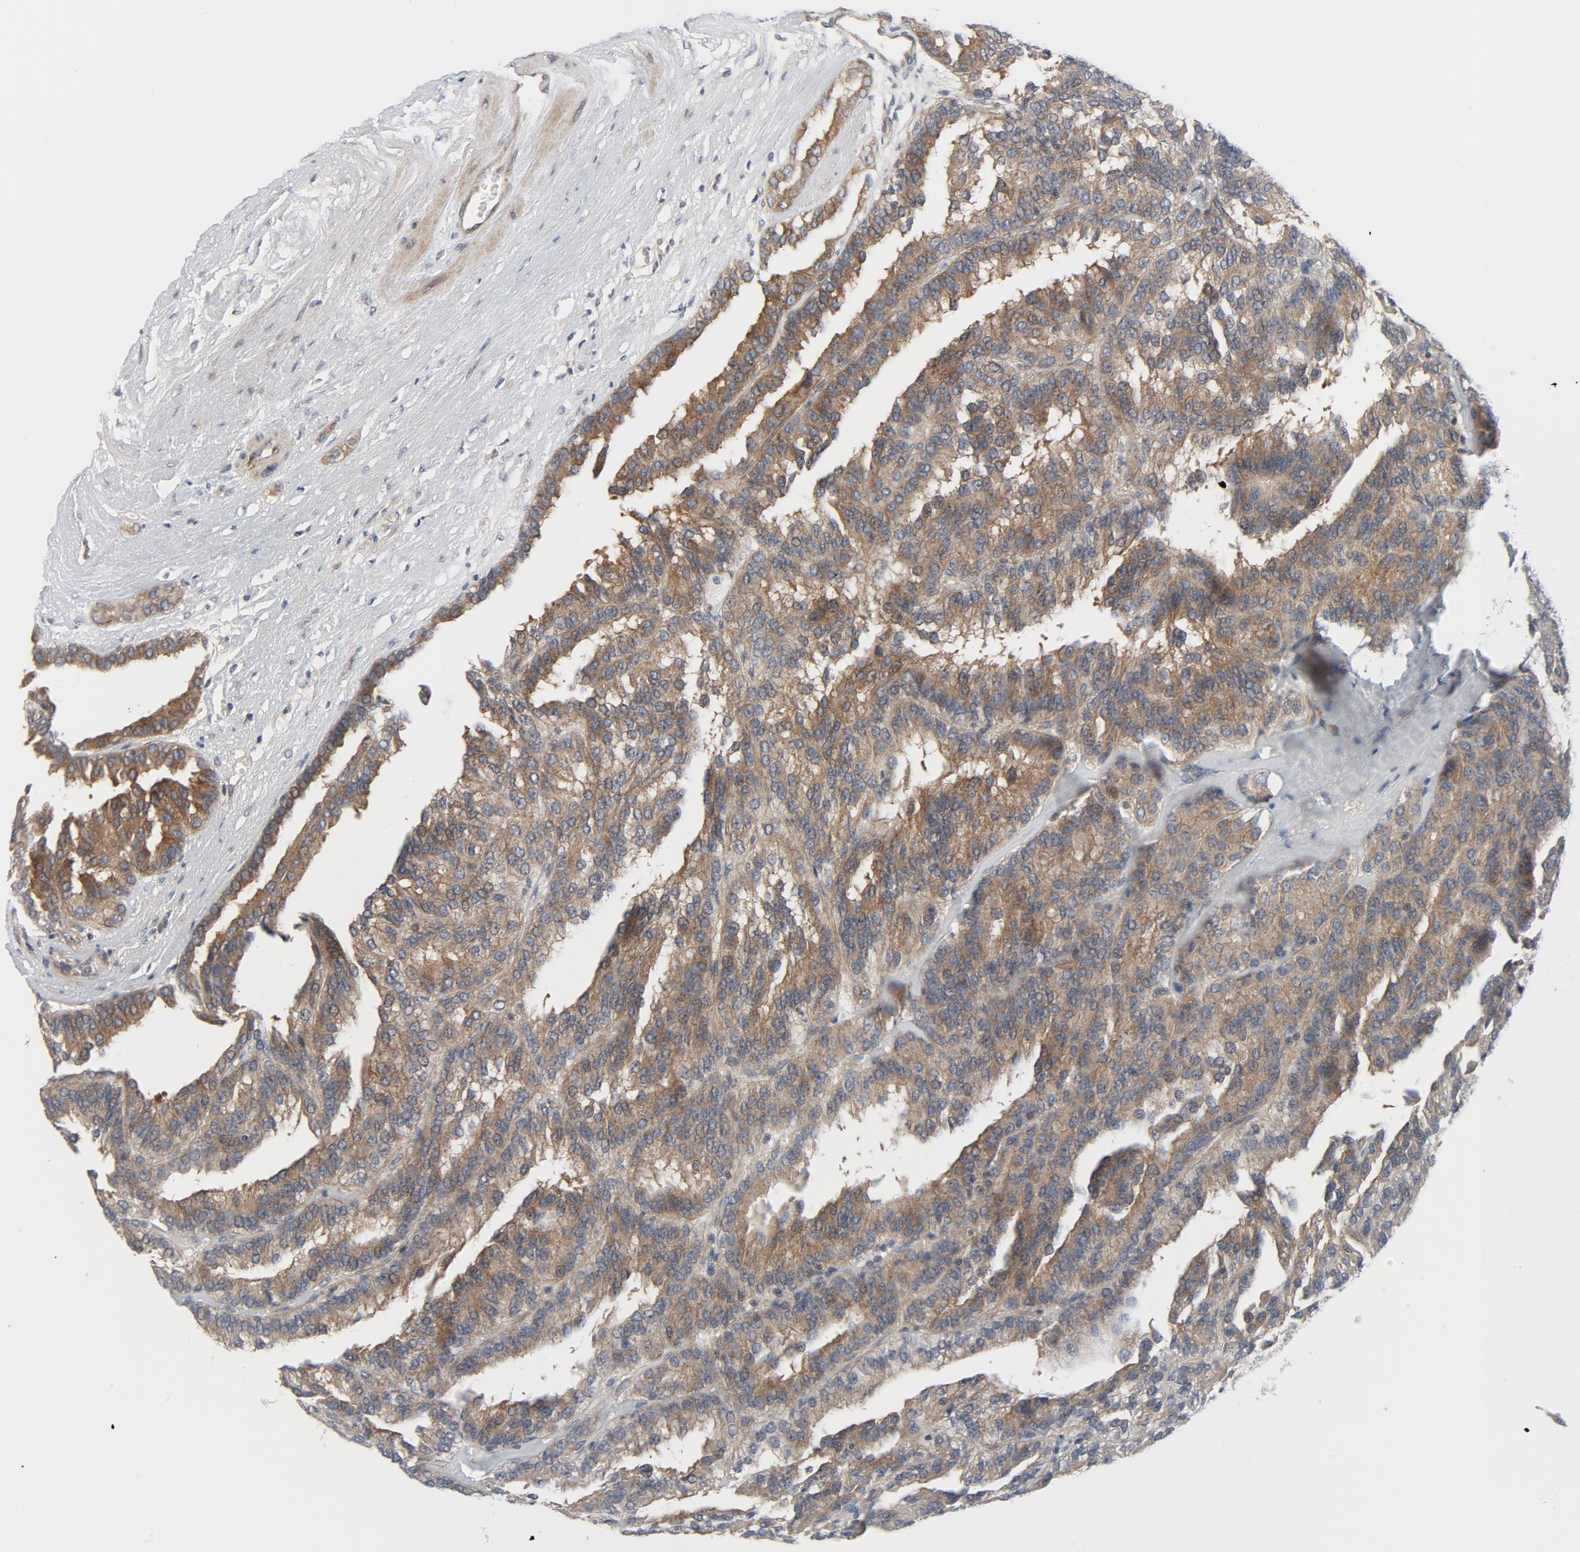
{"staining": {"intensity": "moderate", "quantity": ">75%", "location": "cytoplasmic/membranous"}, "tissue": "renal cancer", "cell_type": "Tumor cells", "image_type": "cancer", "snomed": [{"axis": "morphology", "description": "Adenocarcinoma, NOS"}, {"axis": "topography", "description": "Kidney"}], "caption": "DAB immunohistochemical staining of human renal cancer (adenocarcinoma) shows moderate cytoplasmic/membranous protein positivity in approximately >75% of tumor cells.", "gene": "TSG101", "patient": {"sex": "male", "age": 46}}